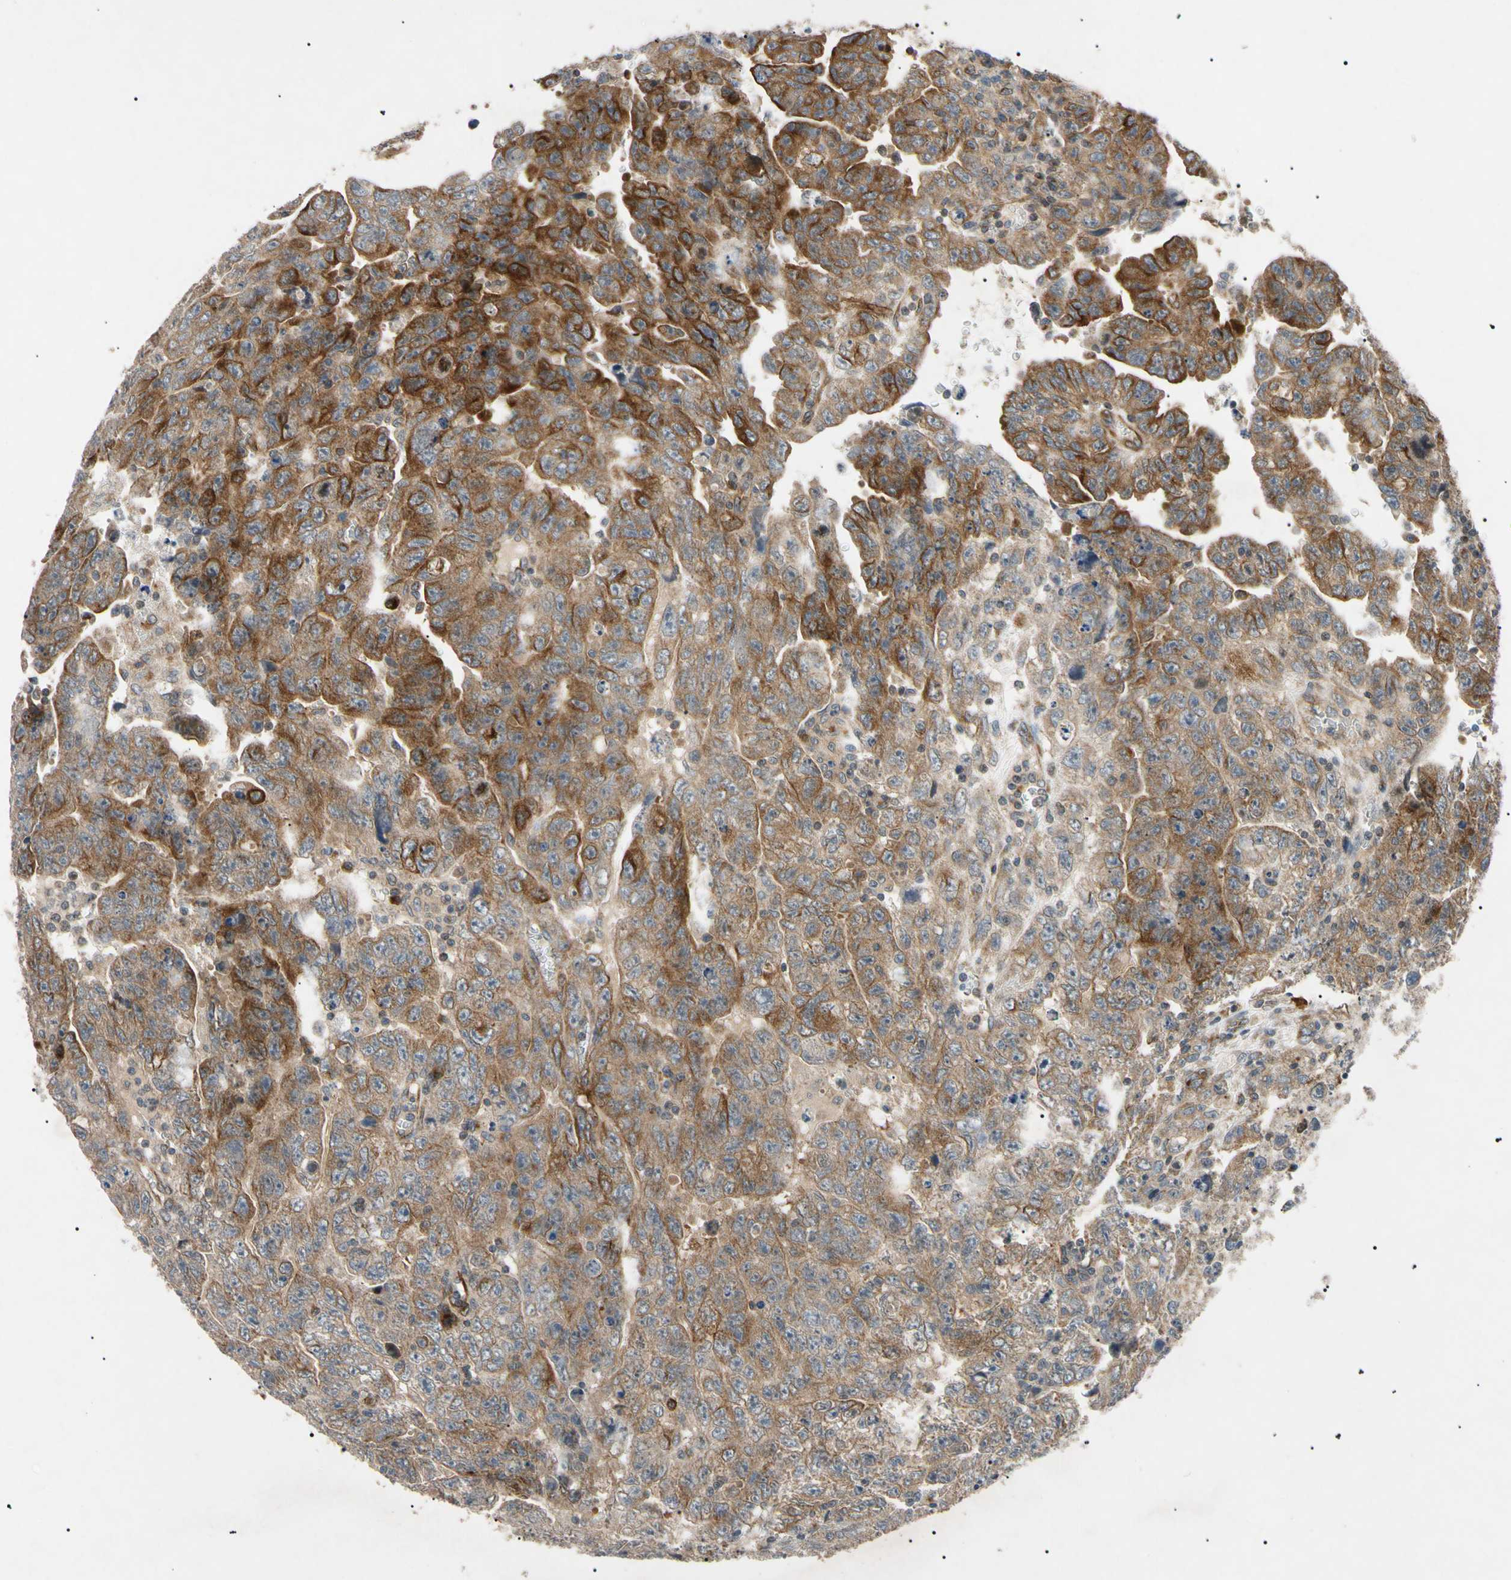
{"staining": {"intensity": "moderate", "quantity": "25%-75%", "location": "cytoplasmic/membranous"}, "tissue": "testis cancer", "cell_type": "Tumor cells", "image_type": "cancer", "snomed": [{"axis": "morphology", "description": "Carcinoma, Embryonal, NOS"}, {"axis": "topography", "description": "Testis"}], "caption": "Moderate cytoplasmic/membranous expression for a protein is appreciated in about 25%-75% of tumor cells of testis embryonal carcinoma using IHC.", "gene": "TUBB4A", "patient": {"sex": "male", "age": 28}}